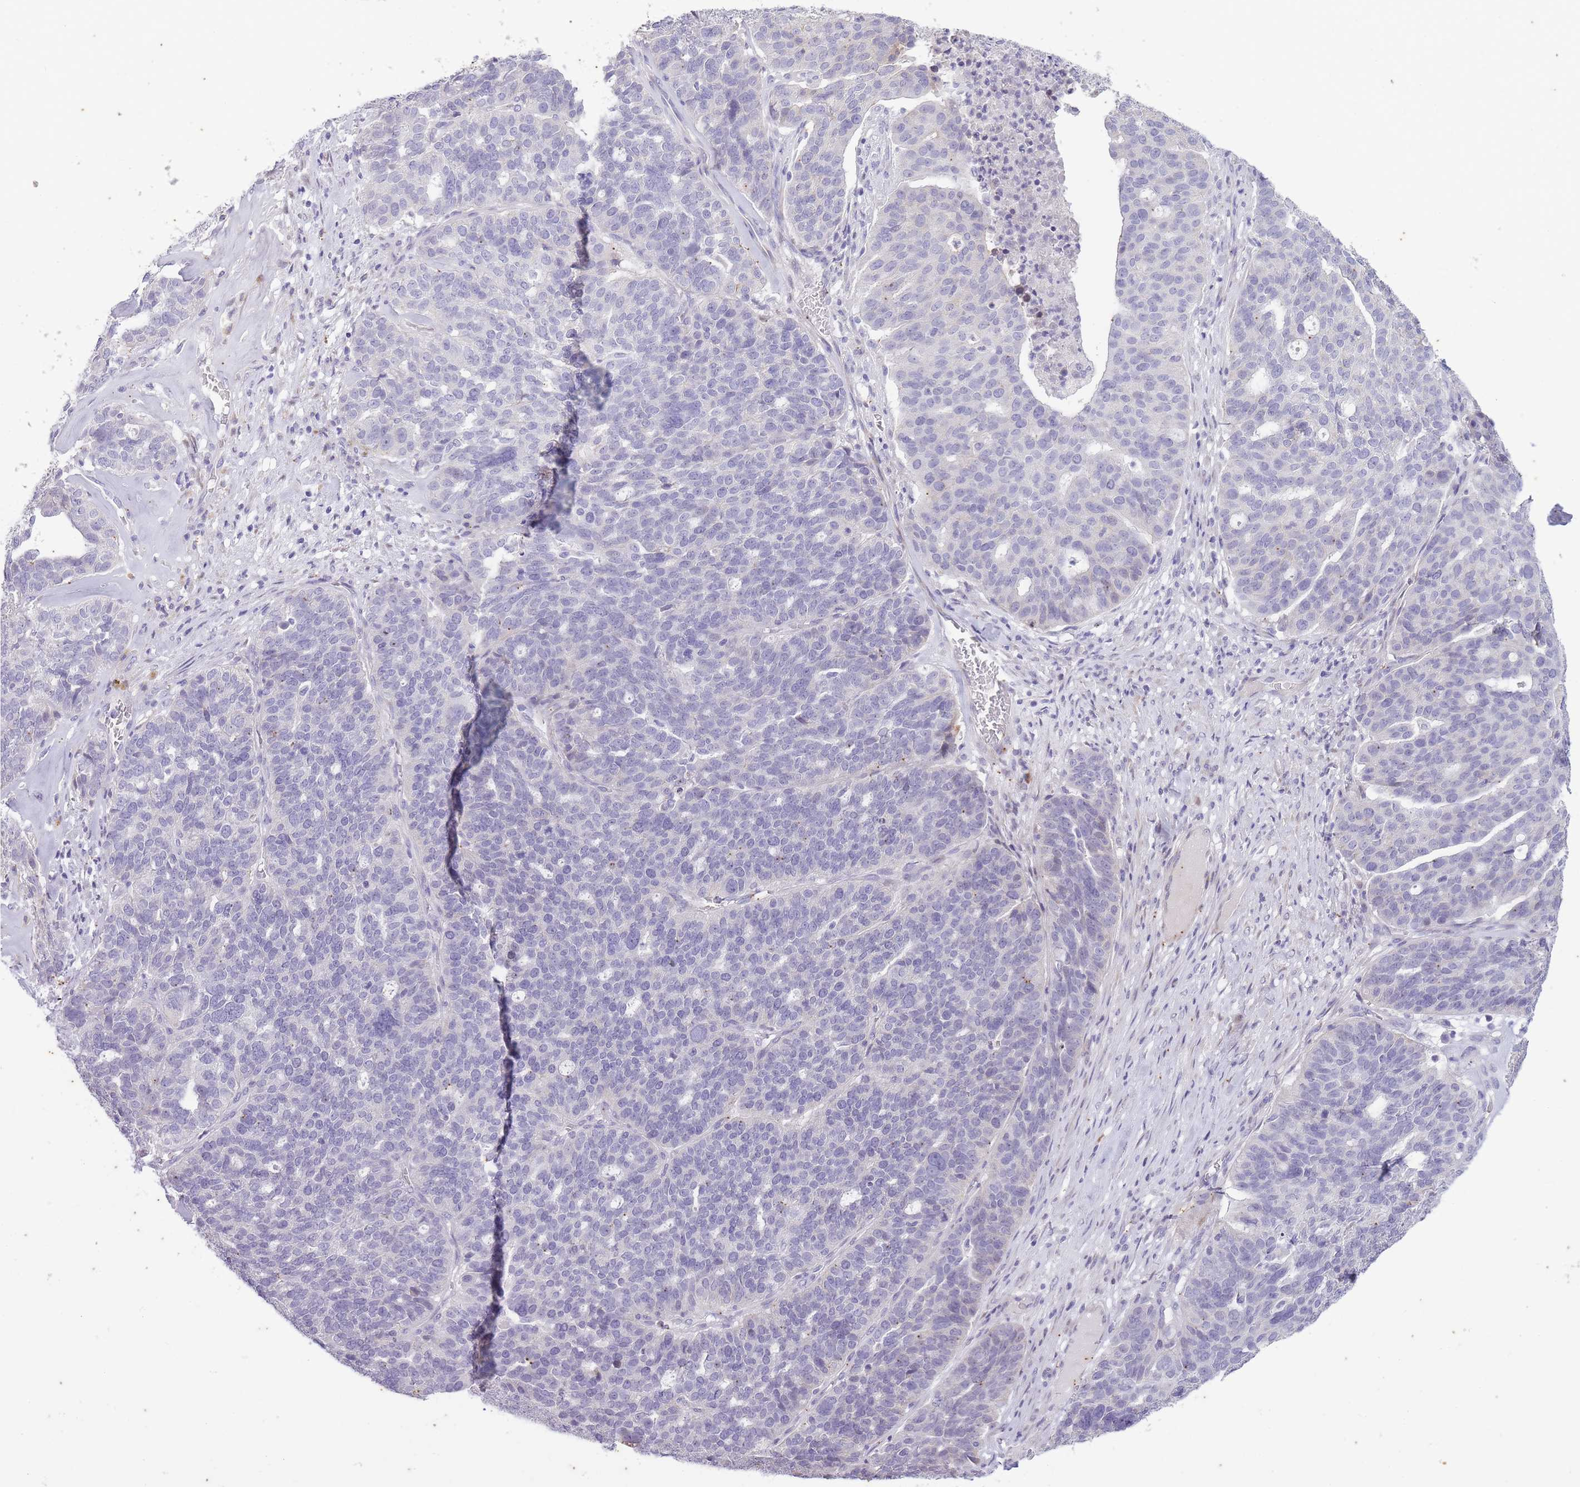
{"staining": {"intensity": "negative", "quantity": "none", "location": "none"}, "tissue": "ovarian cancer", "cell_type": "Tumor cells", "image_type": "cancer", "snomed": [{"axis": "morphology", "description": "Cystadenocarcinoma, serous, NOS"}, {"axis": "topography", "description": "Ovary"}], "caption": "This photomicrograph is of ovarian cancer stained with IHC to label a protein in brown with the nuclei are counter-stained blue. There is no expression in tumor cells.", "gene": "CNTNAP3", "patient": {"sex": "female", "age": 59}}